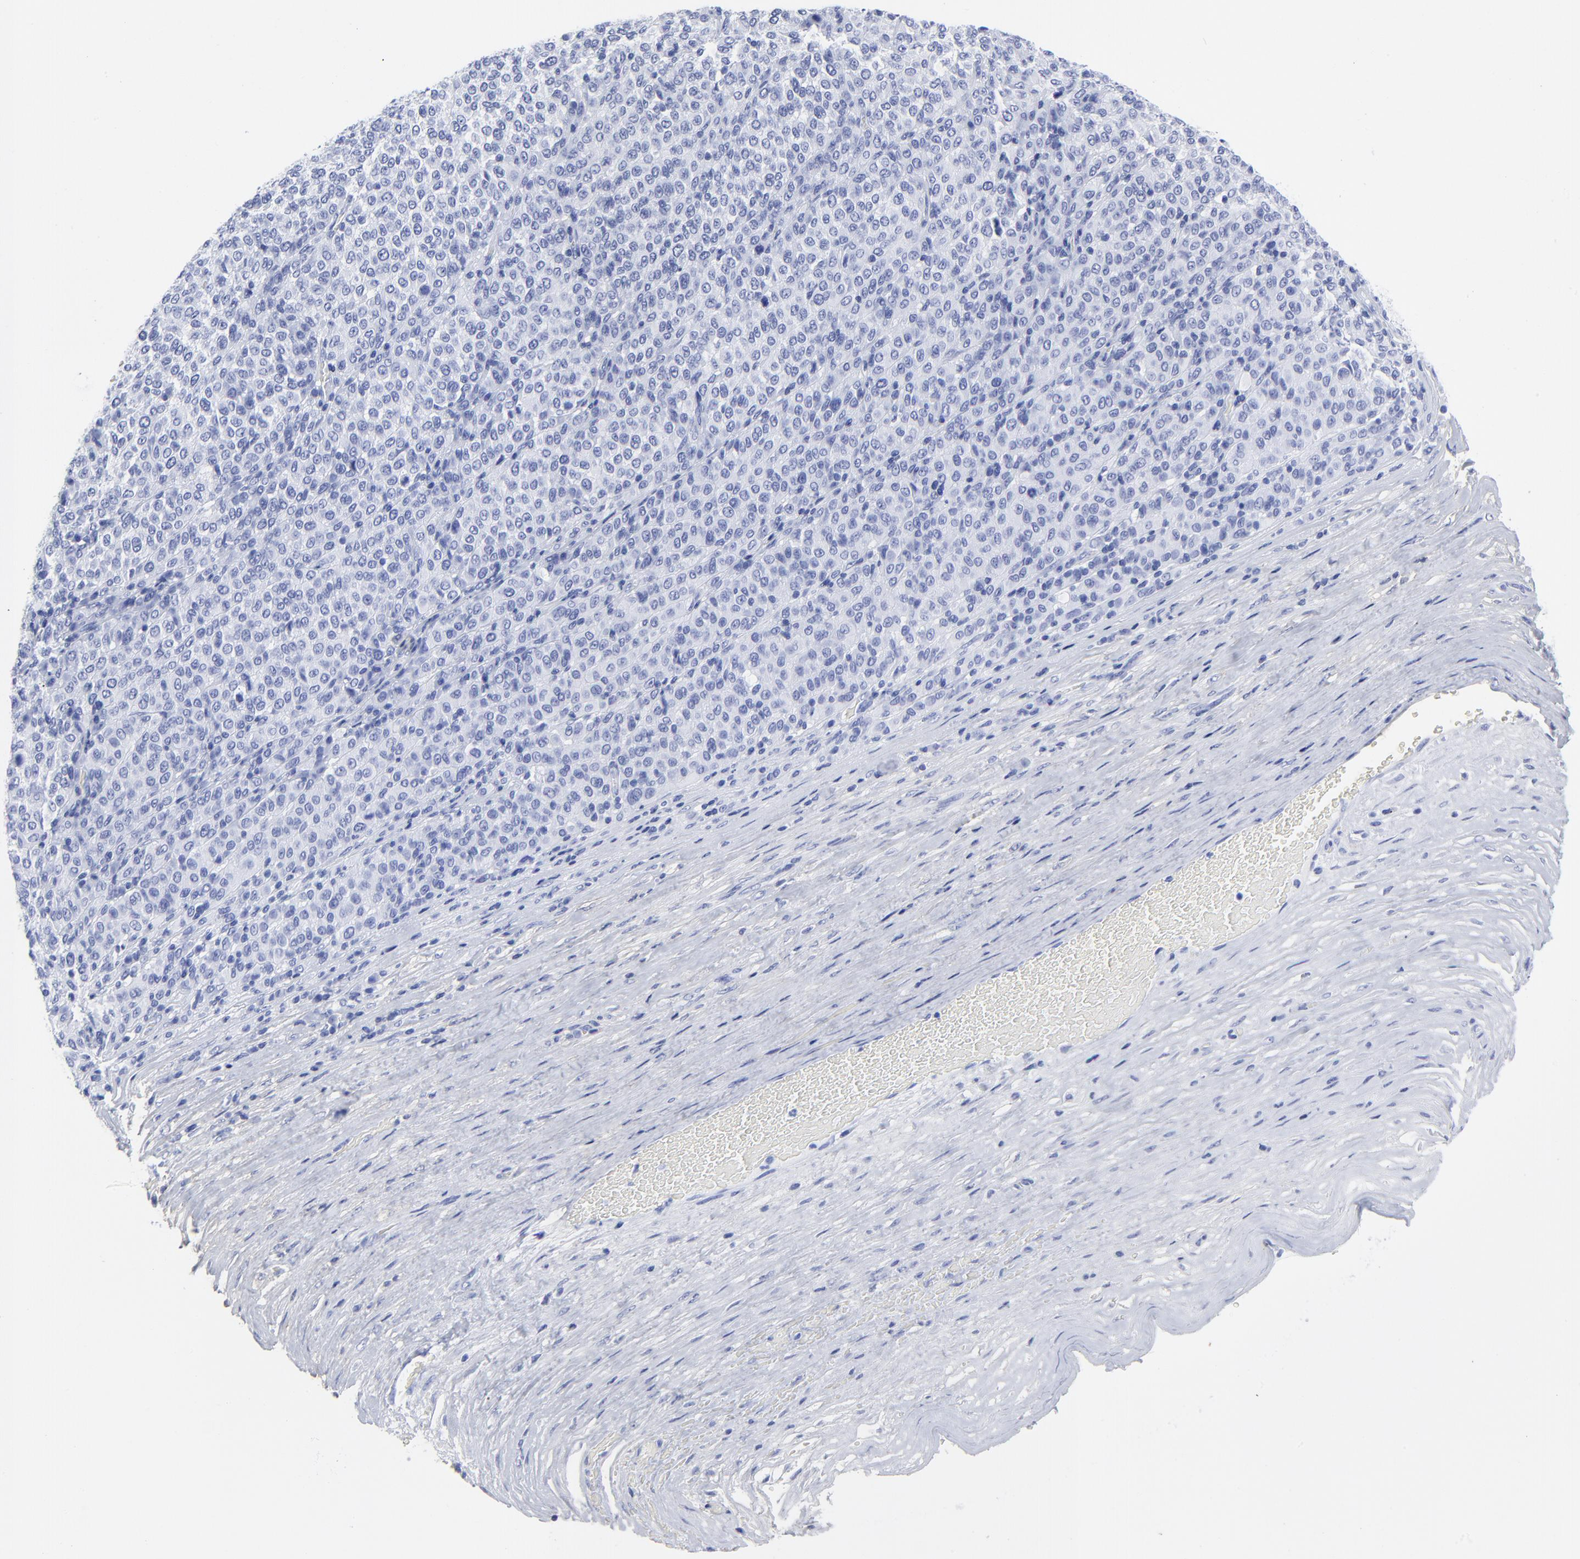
{"staining": {"intensity": "negative", "quantity": "none", "location": "none"}, "tissue": "melanoma", "cell_type": "Tumor cells", "image_type": "cancer", "snomed": [{"axis": "morphology", "description": "Malignant melanoma, Metastatic site"}, {"axis": "topography", "description": "Pancreas"}], "caption": "Melanoma was stained to show a protein in brown. There is no significant expression in tumor cells.", "gene": "DCN", "patient": {"sex": "female", "age": 30}}